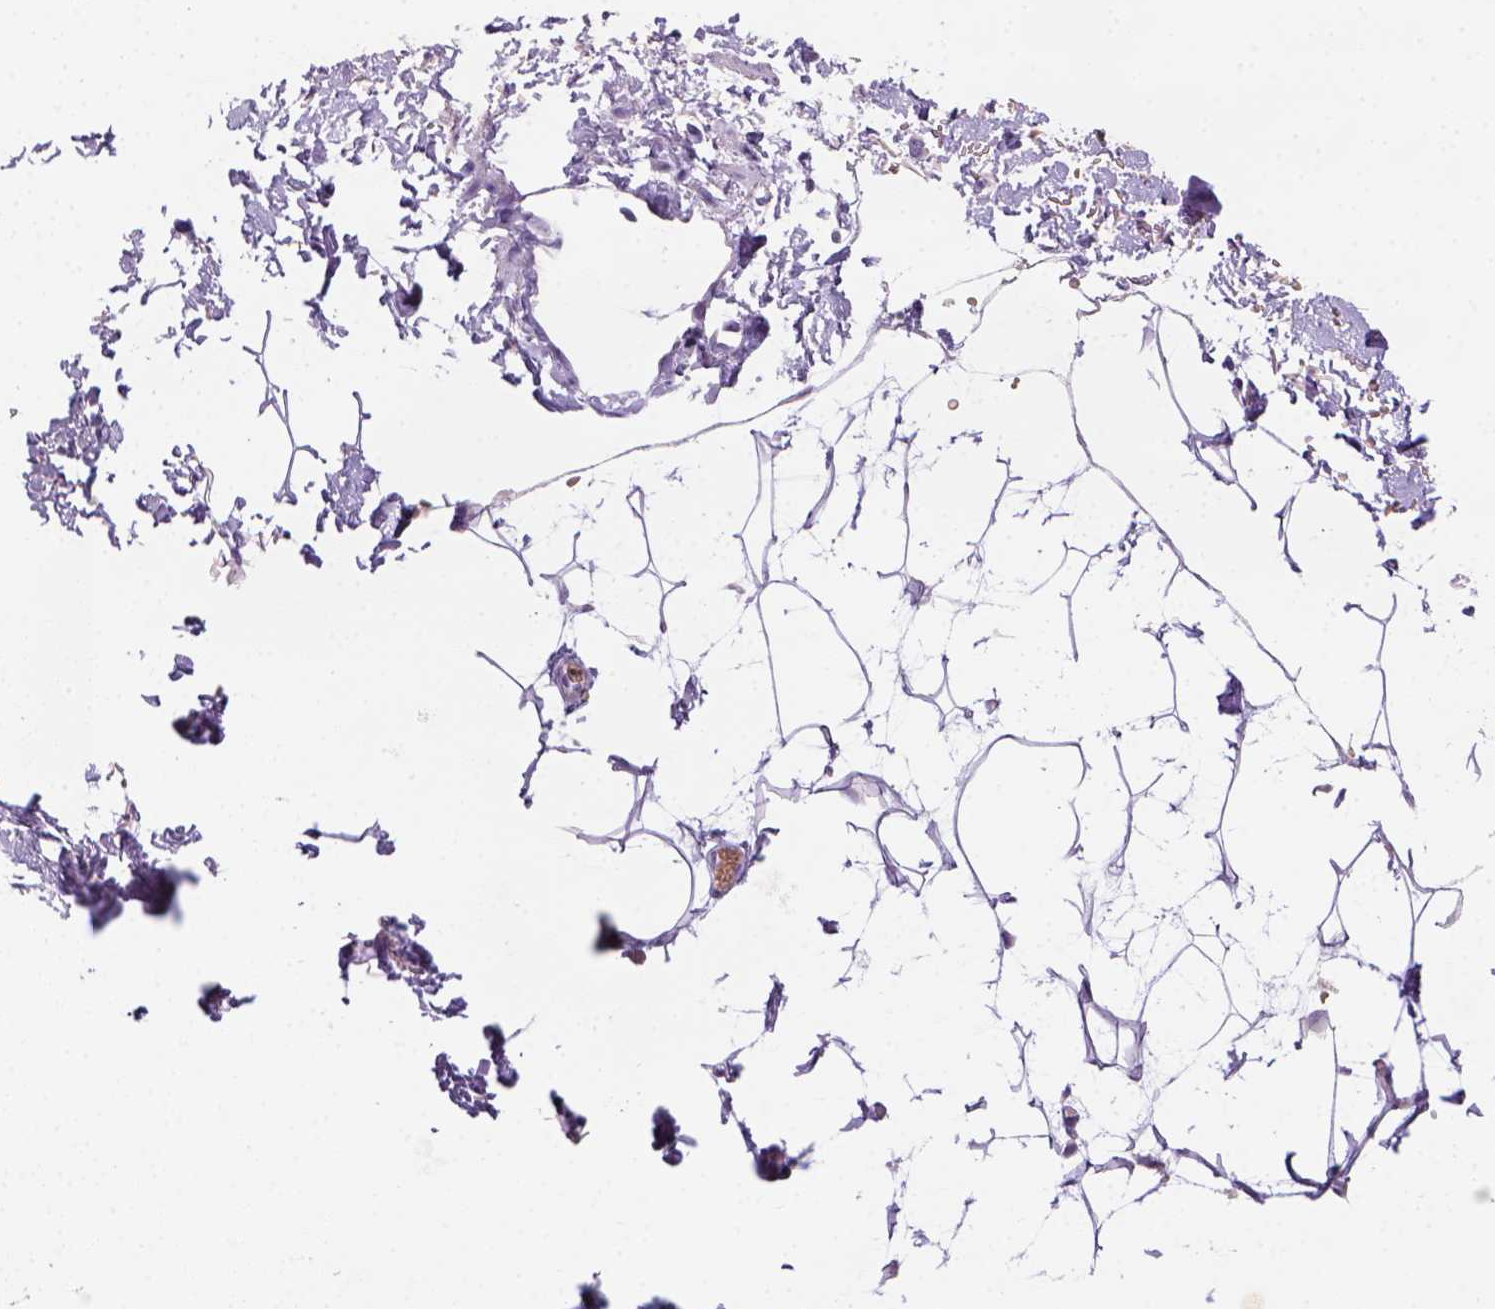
{"staining": {"intensity": "negative", "quantity": "none", "location": "none"}, "tissue": "adipose tissue", "cell_type": "Adipocytes", "image_type": "normal", "snomed": [{"axis": "morphology", "description": "Normal tissue, NOS"}, {"axis": "topography", "description": "Anal"}, {"axis": "topography", "description": "Peripheral nerve tissue"}], "caption": "Human adipose tissue stained for a protein using IHC demonstrates no staining in adipocytes.", "gene": "ZMAT4", "patient": {"sex": "male", "age": 78}}